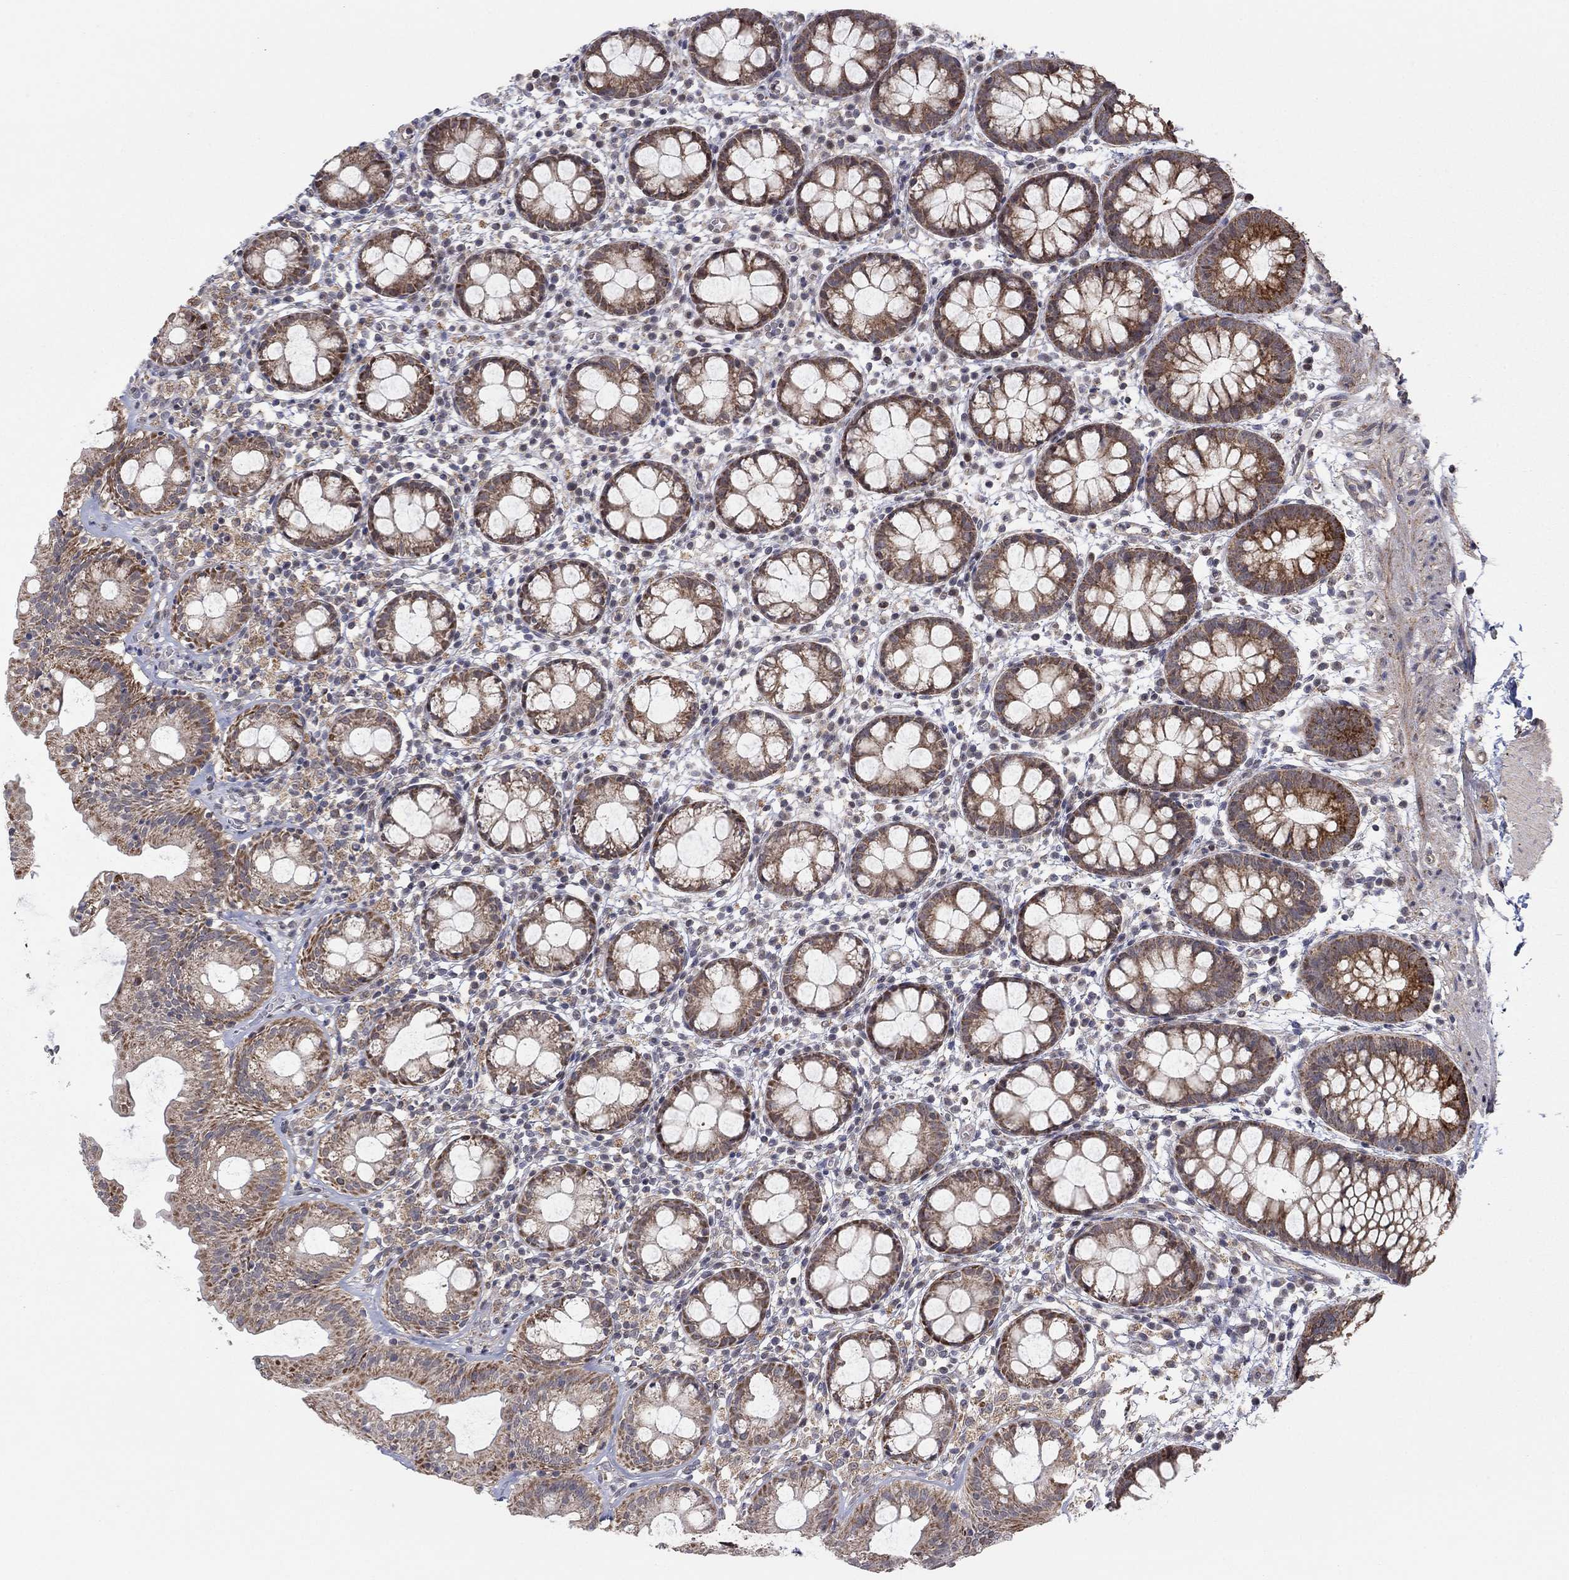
{"staining": {"intensity": "strong", "quantity": ">75%", "location": "cytoplasmic/membranous"}, "tissue": "rectum", "cell_type": "Glandular cells", "image_type": "normal", "snomed": [{"axis": "morphology", "description": "Normal tissue, NOS"}, {"axis": "topography", "description": "Rectum"}], "caption": "Immunohistochemistry (IHC) staining of normal rectum, which exhibits high levels of strong cytoplasmic/membranous staining in about >75% of glandular cells indicating strong cytoplasmic/membranous protein staining. The staining was performed using DAB (brown) for protein detection and nuclei were counterstained in hematoxylin (blue).", "gene": "ZNF395", "patient": {"sex": "male", "age": 57}}